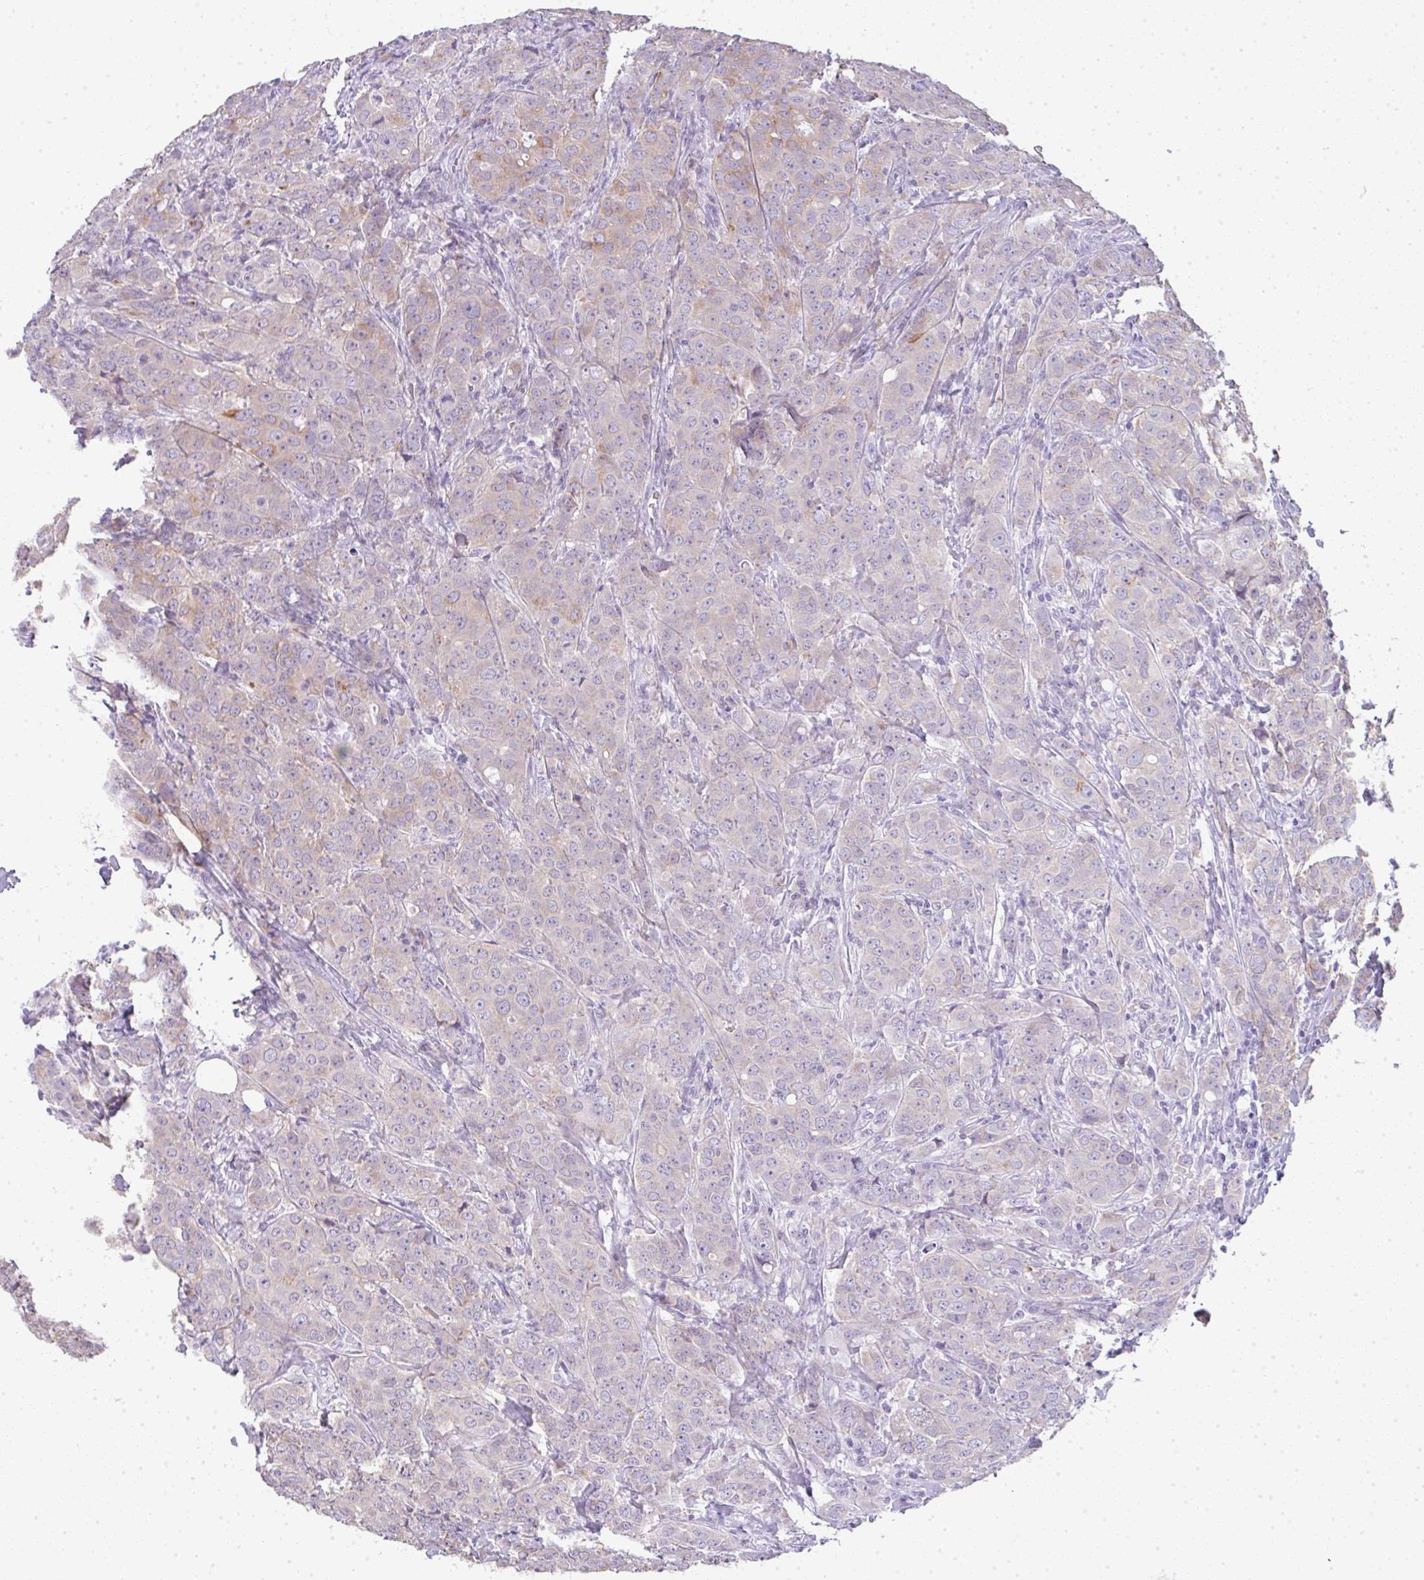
{"staining": {"intensity": "moderate", "quantity": "<25%", "location": "cytoplasmic/membranous"}, "tissue": "breast cancer", "cell_type": "Tumor cells", "image_type": "cancer", "snomed": [{"axis": "morphology", "description": "Duct carcinoma"}, {"axis": "topography", "description": "Breast"}], "caption": "Immunohistochemistry staining of invasive ductal carcinoma (breast), which reveals low levels of moderate cytoplasmic/membranous expression in about <25% of tumor cells indicating moderate cytoplasmic/membranous protein positivity. The staining was performed using DAB (brown) for protein detection and nuclei were counterstained in hematoxylin (blue).", "gene": "LPAR4", "patient": {"sex": "female", "age": 43}}